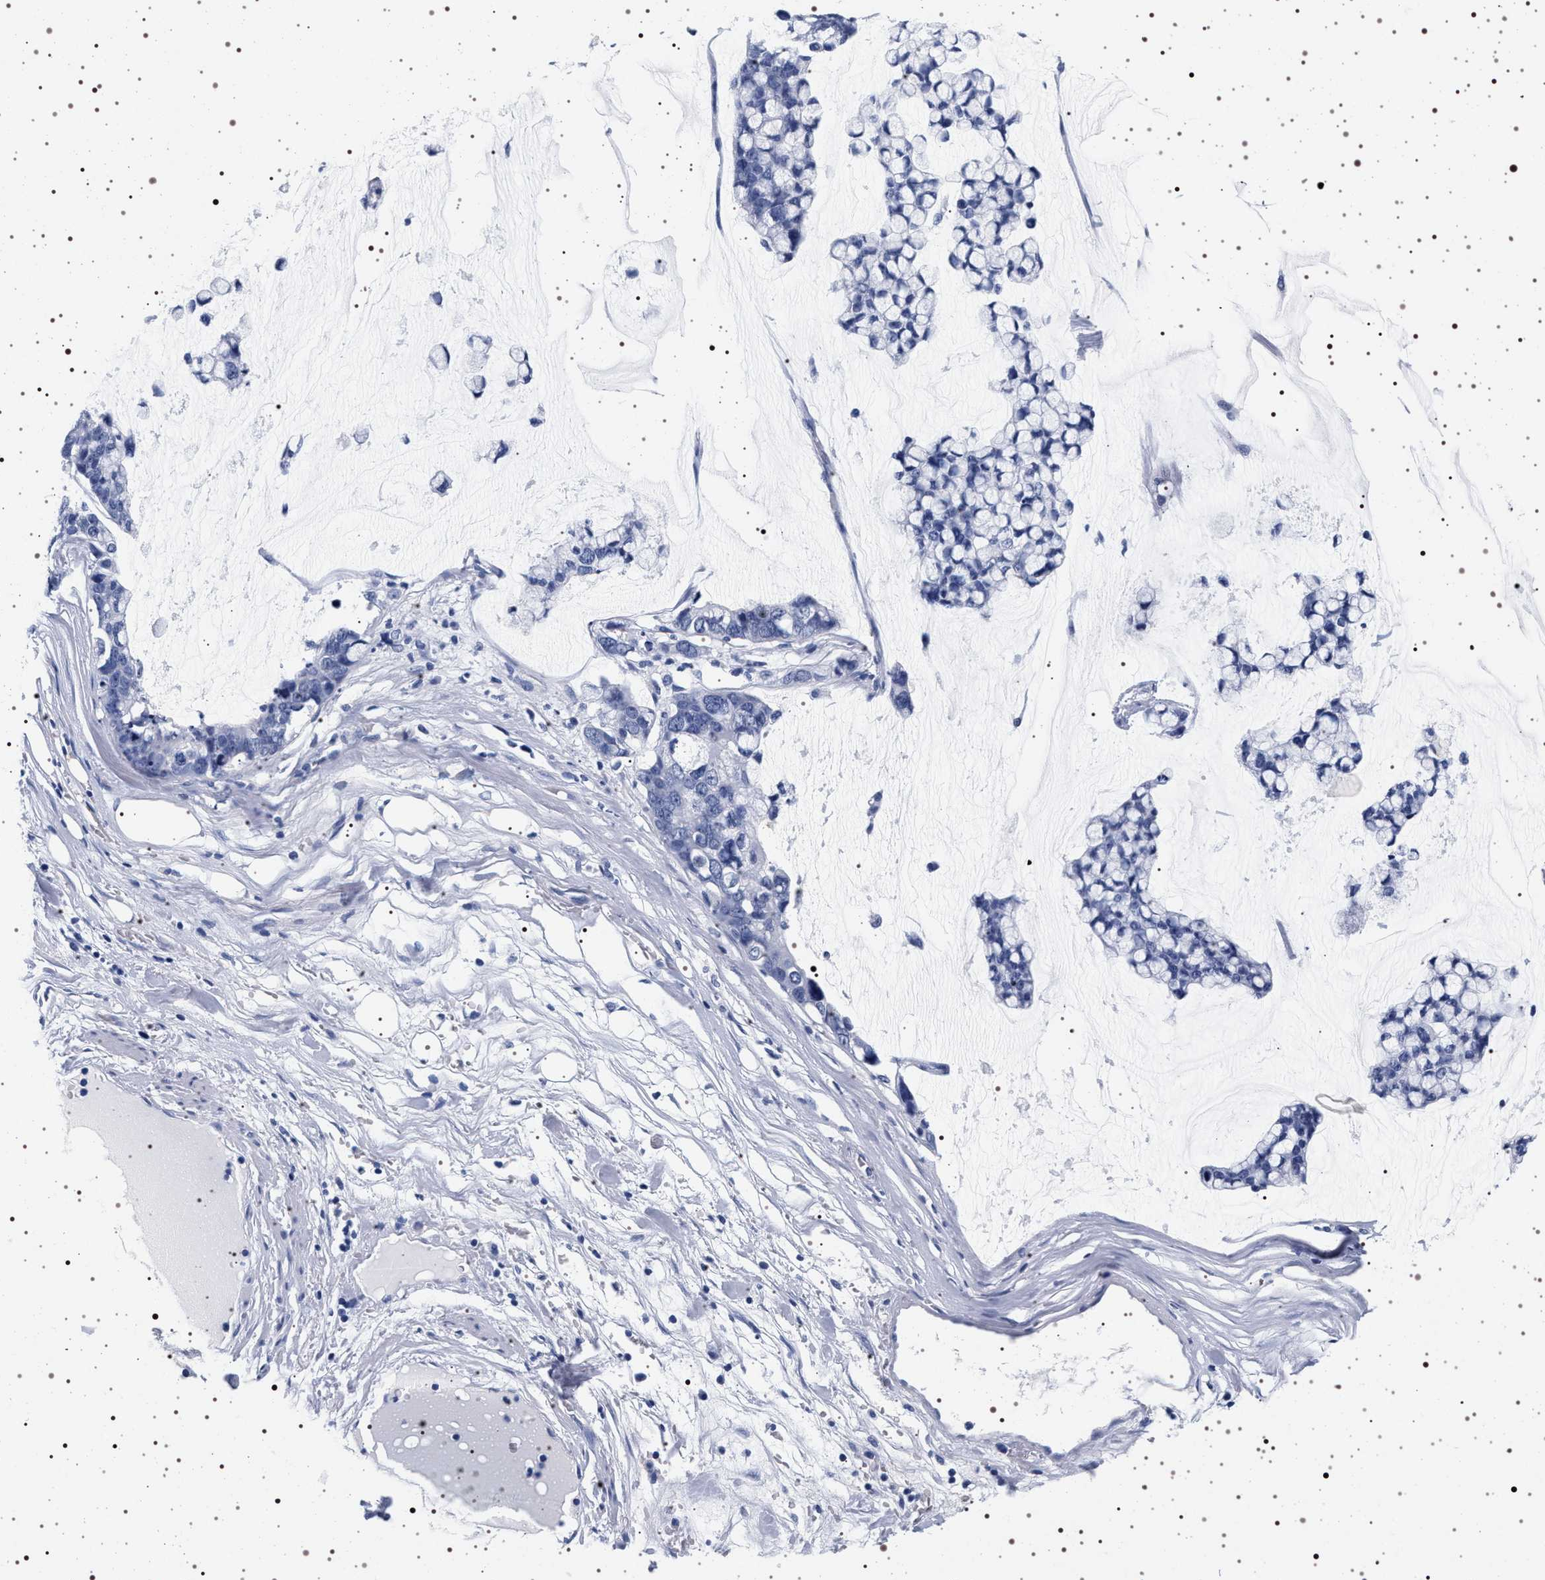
{"staining": {"intensity": "negative", "quantity": "none", "location": "none"}, "tissue": "stomach cancer", "cell_type": "Tumor cells", "image_type": "cancer", "snomed": [{"axis": "morphology", "description": "Adenocarcinoma, NOS"}, {"axis": "topography", "description": "Stomach, lower"}], "caption": "An image of stomach adenocarcinoma stained for a protein exhibits no brown staining in tumor cells. (Brightfield microscopy of DAB immunohistochemistry (IHC) at high magnification).", "gene": "SYN1", "patient": {"sex": "male", "age": 84}}